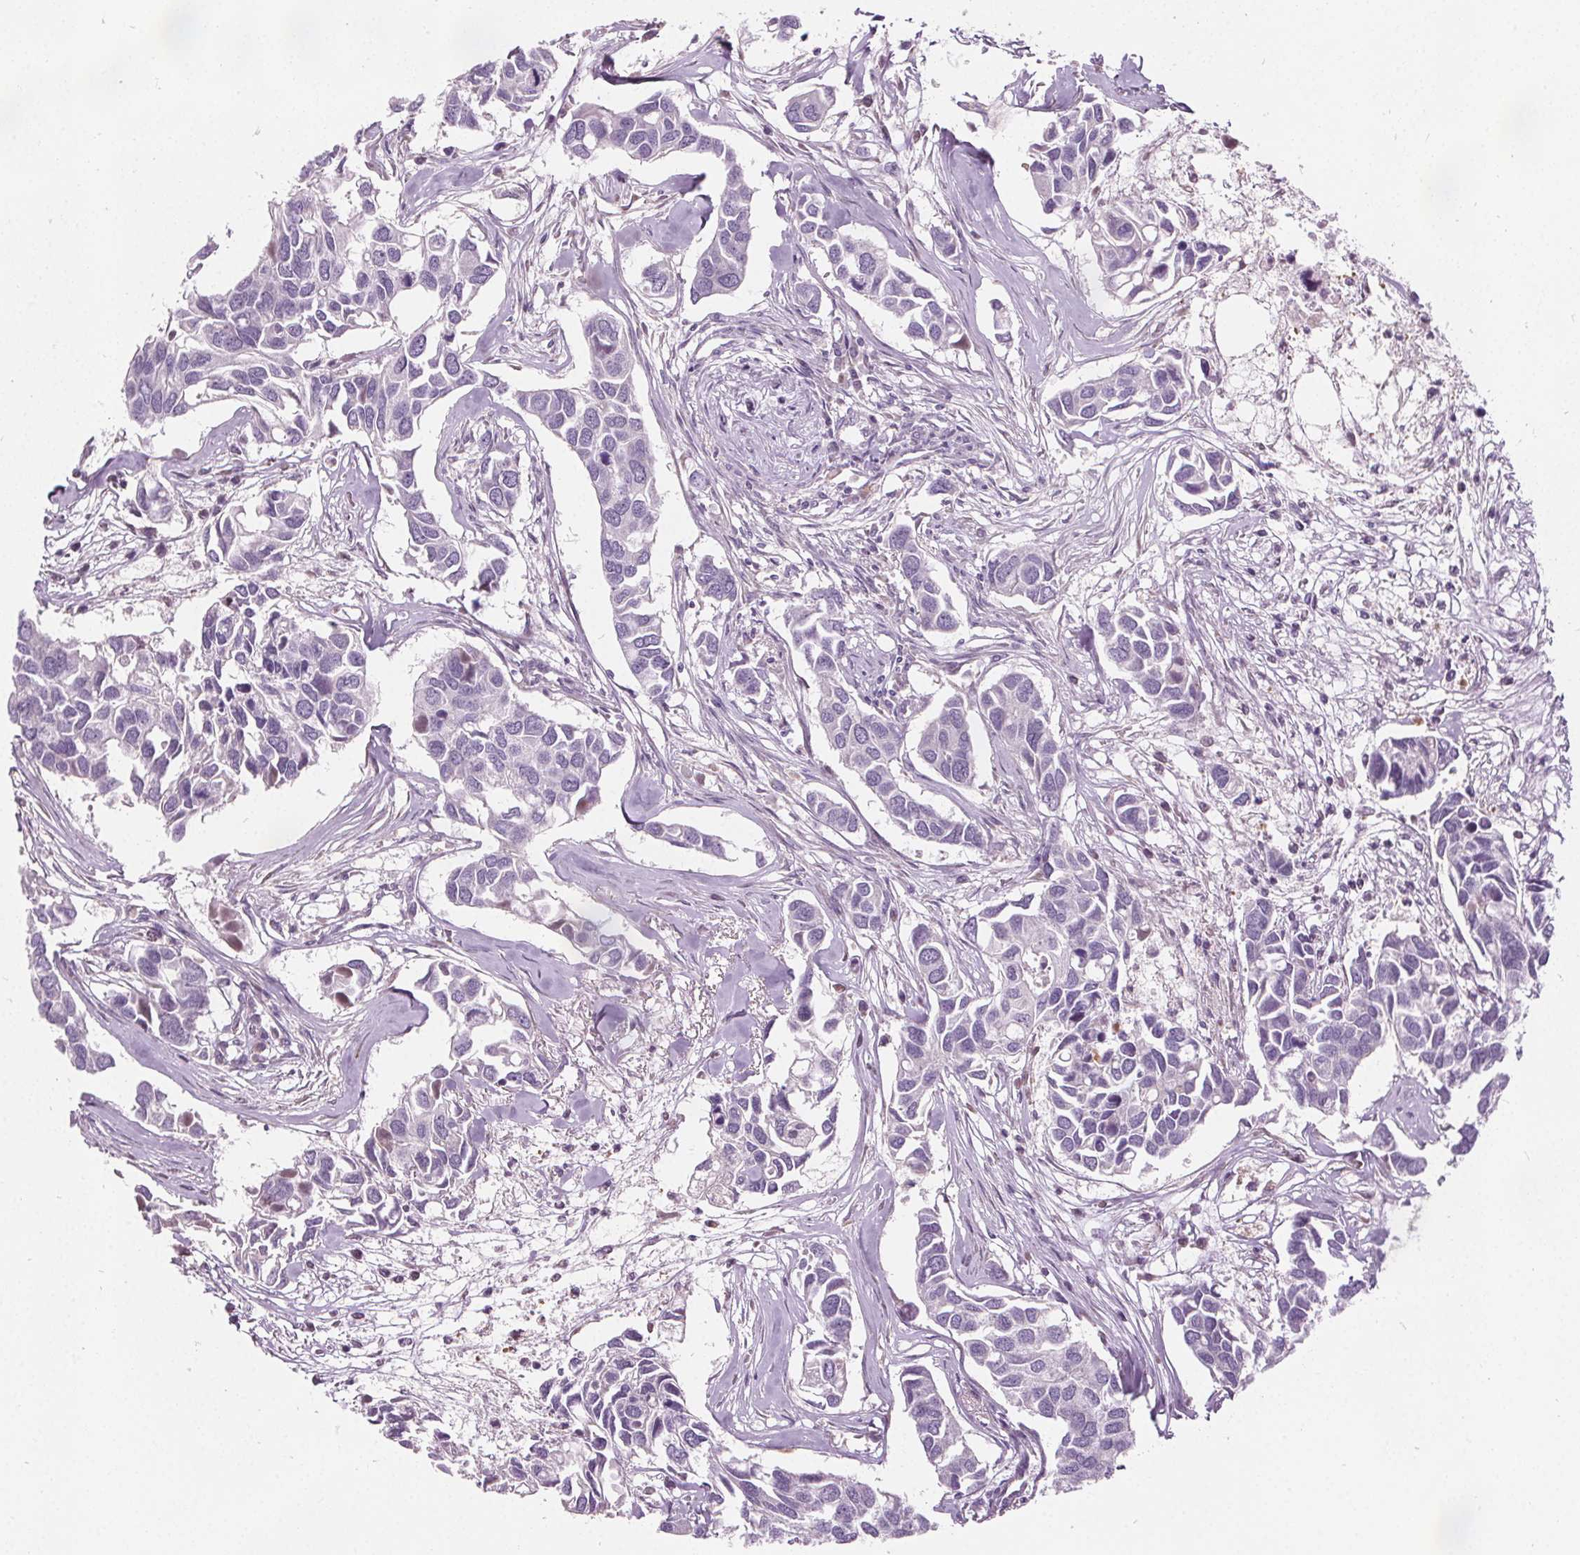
{"staining": {"intensity": "negative", "quantity": "none", "location": "none"}, "tissue": "breast cancer", "cell_type": "Tumor cells", "image_type": "cancer", "snomed": [{"axis": "morphology", "description": "Duct carcinoma"}, {"axis": "topography", "description": "Breast"}], "caption": "High power microscopy micrograph of an immunohistochemistry (IHC) micrograph of intraductal carcinoma (breast), revealing no significant expression in tumor cells.", "gene": "ACOX2", "patient": {"sex": "female", "age": 83}}